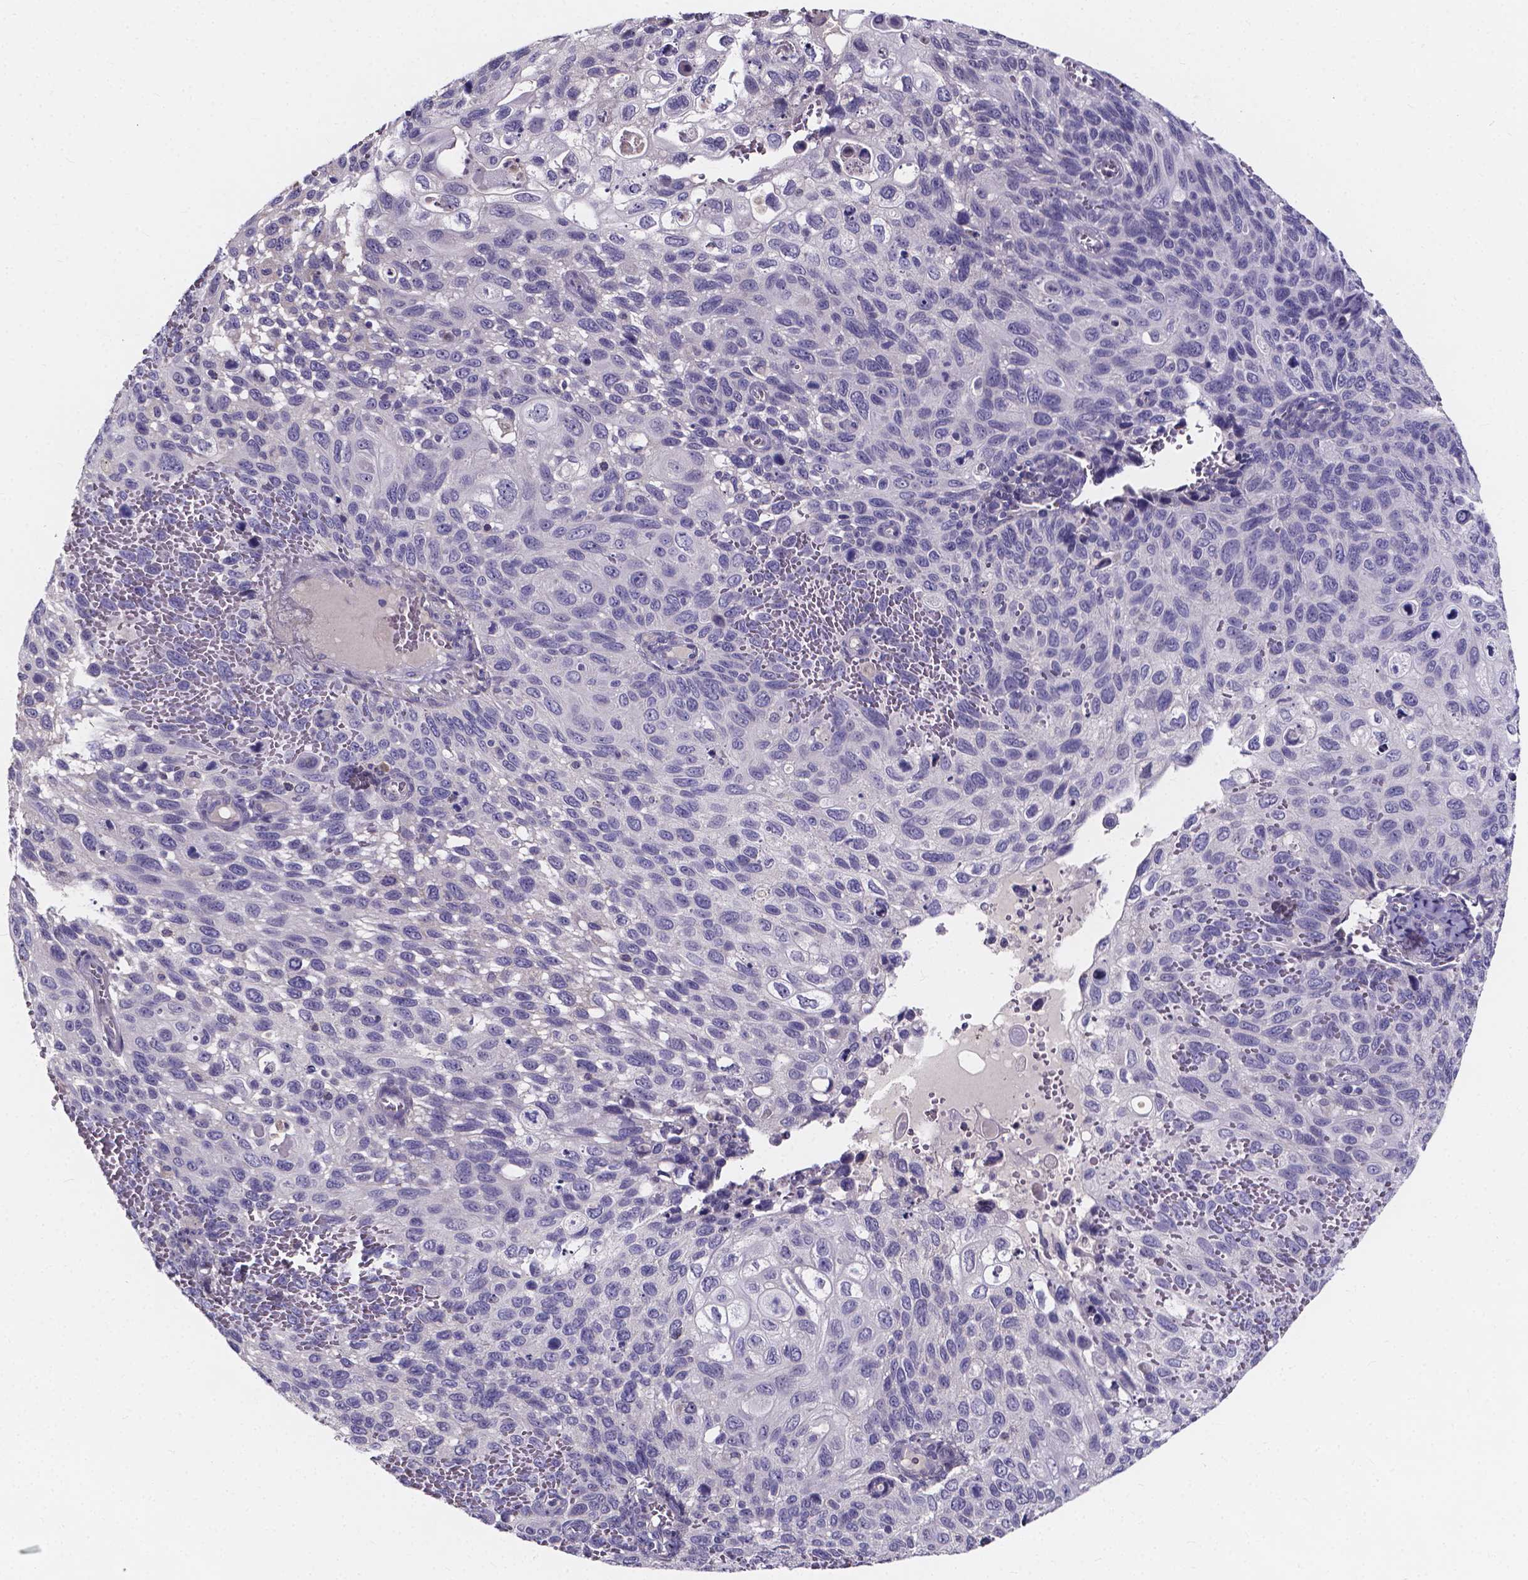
{"staining": {"intensity": "negative", "quantity": "none", "location": "none"}, "tissue": "cervical cancer", "cell_type": "Tumor cells", "image_type": "cancer", "snomed": [{"axis": "morphology", "description": "Squamous cell carcinoma, NOS"}, {"axis": "topography", "description": "Cervix"}], "caption": "This is an immunohistochemistry (IHC) histopathology image of human cervical cancer (squamous cell carcinoma). There is no staining in tumor cells.", "gene": "SPOCD1", "patient": {"sex": "female", "age": 70}}